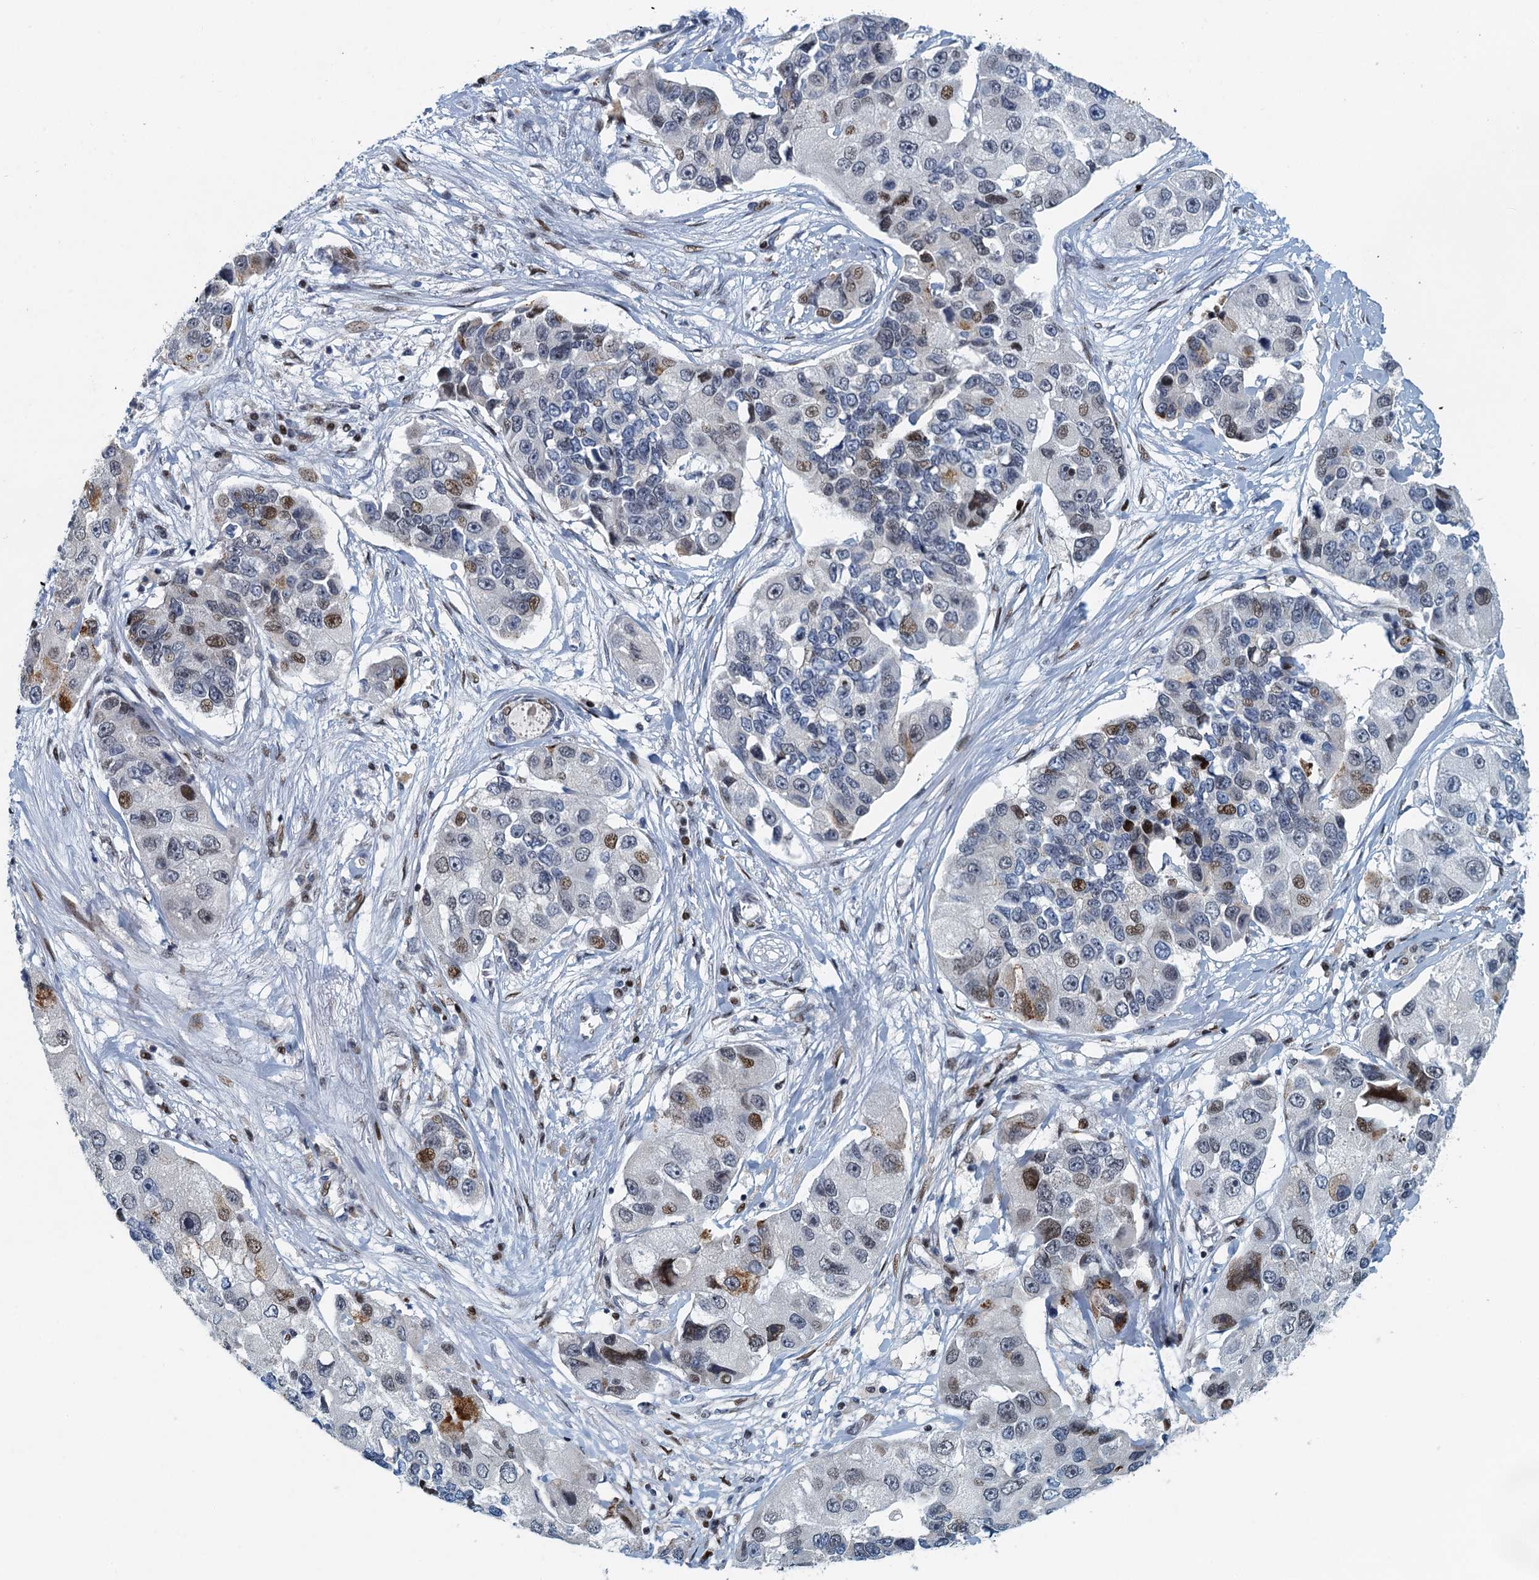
{"staining": {"intensity": "moderate", "quantity": "<25%", "location": "nuclear"}, "tissue": "lung cancer", "cell_type": "Tumor cells", "image_type": "cancer", "snomed": [{"axis": "morphology", "description": "Adenocarcinoma, NOS"}, {"axis": "topography", "description": "Lung"}], "caption": "A brown stain shows moderate nuclear positivity of a protein in lung adenocarcinoma tumor cells.", "gene": "ANKRD13D", "patient": {"sex": "female", "age": 54}}